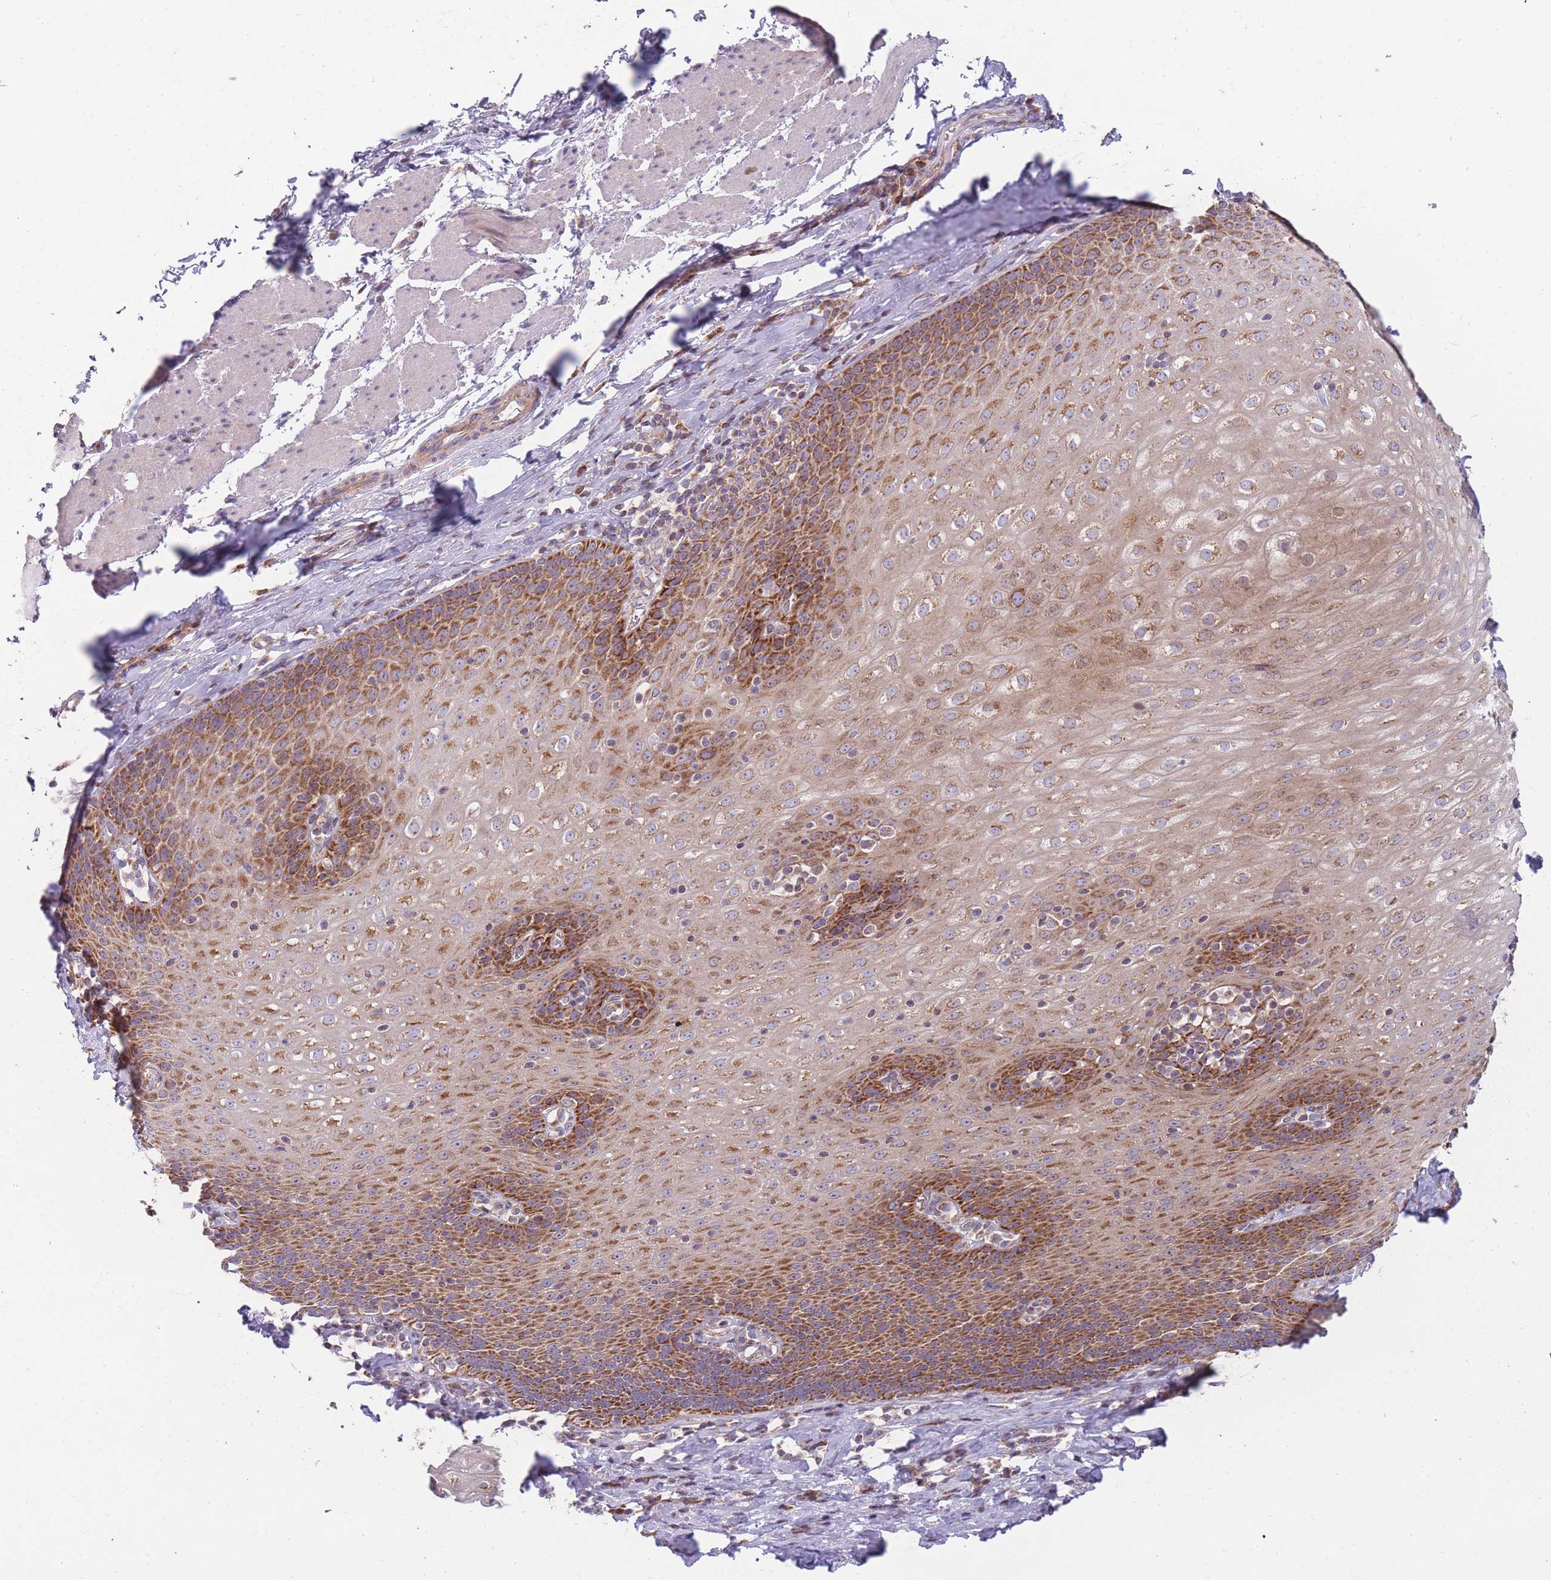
{"staining": {"intensity": "strong", "quantity": "25%-75%", "location": "cytoplasmic/membranous"}, "tissue": "esophagus", "cell_type": "Squamous epithelial cells", "image_type": "normal", "snomed": [{"axis": "morphology", "description": "Normal tissue, NOS"}, {"axis": "topography", "description": "Esophagus"}], "caption": "Immunohistochemical staining of unremarkable esophagus shows strong cytoplasmic/membranous protein expression in about 25%-75% of squamous epithelial cells.", "gene": "ENSG00000255639", "patient": {"sex": "female", "age": 61}}